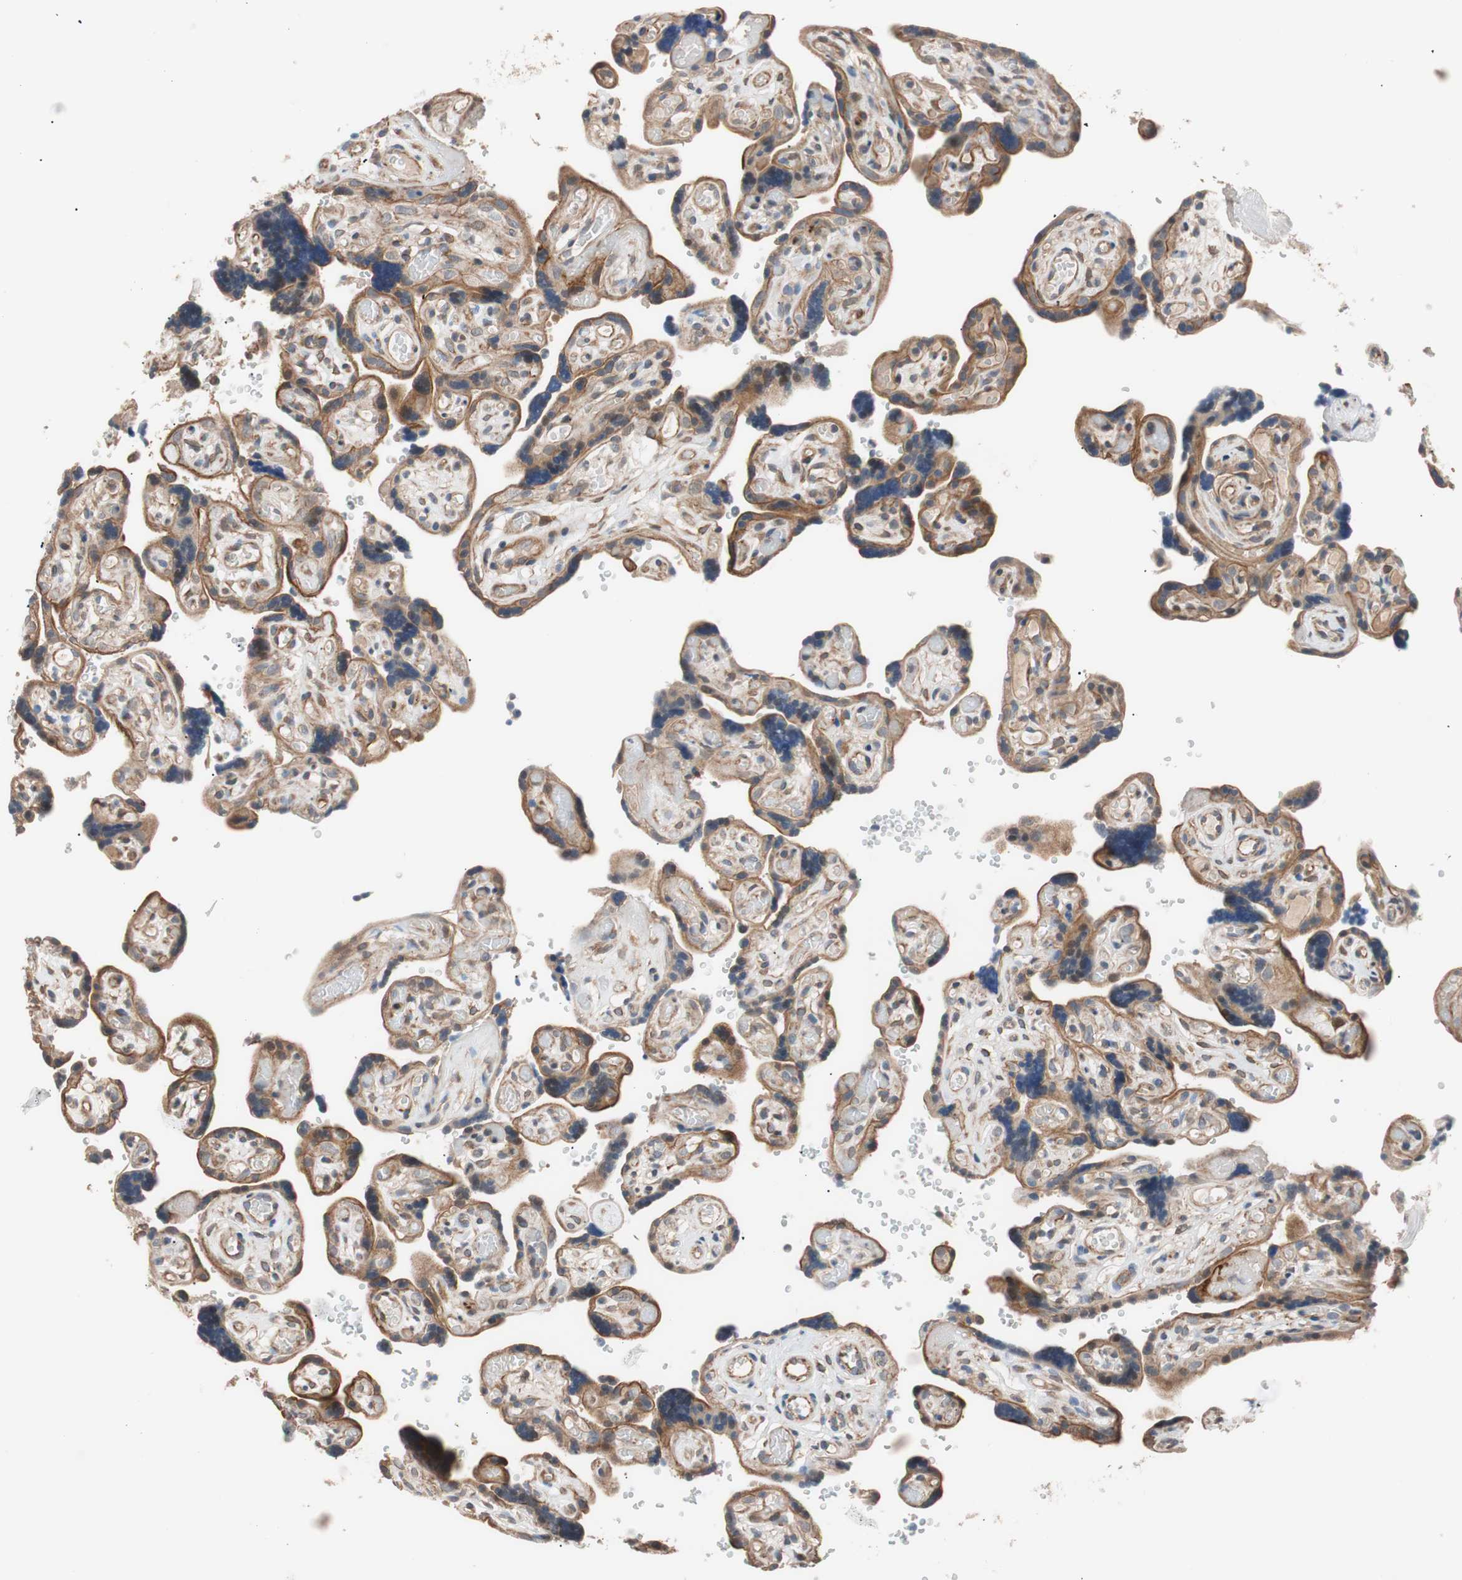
{"staining": {"intensity": "moderate", "quantity": "25%-75%", "location": "cytoplasmic/membranous,nuclear"}, "tissue": "placenta", "cell_type": "Trophoblastic cells", "image_type": "normal", "snomed": [{"axis": "morphology", "description": "Normal tissue, NOS"}, {"axis": "topography", "description": "Placenta"}], "caption": "Immunohistochemical staining of unremarkable placenta exhibits moderate cytoplasmic/membranous,nuclear protein expression in approximately 25%-75% of trophoblastic cells.", "gene": "SMG1", "patient": {"sex": "female", "age": 30}}